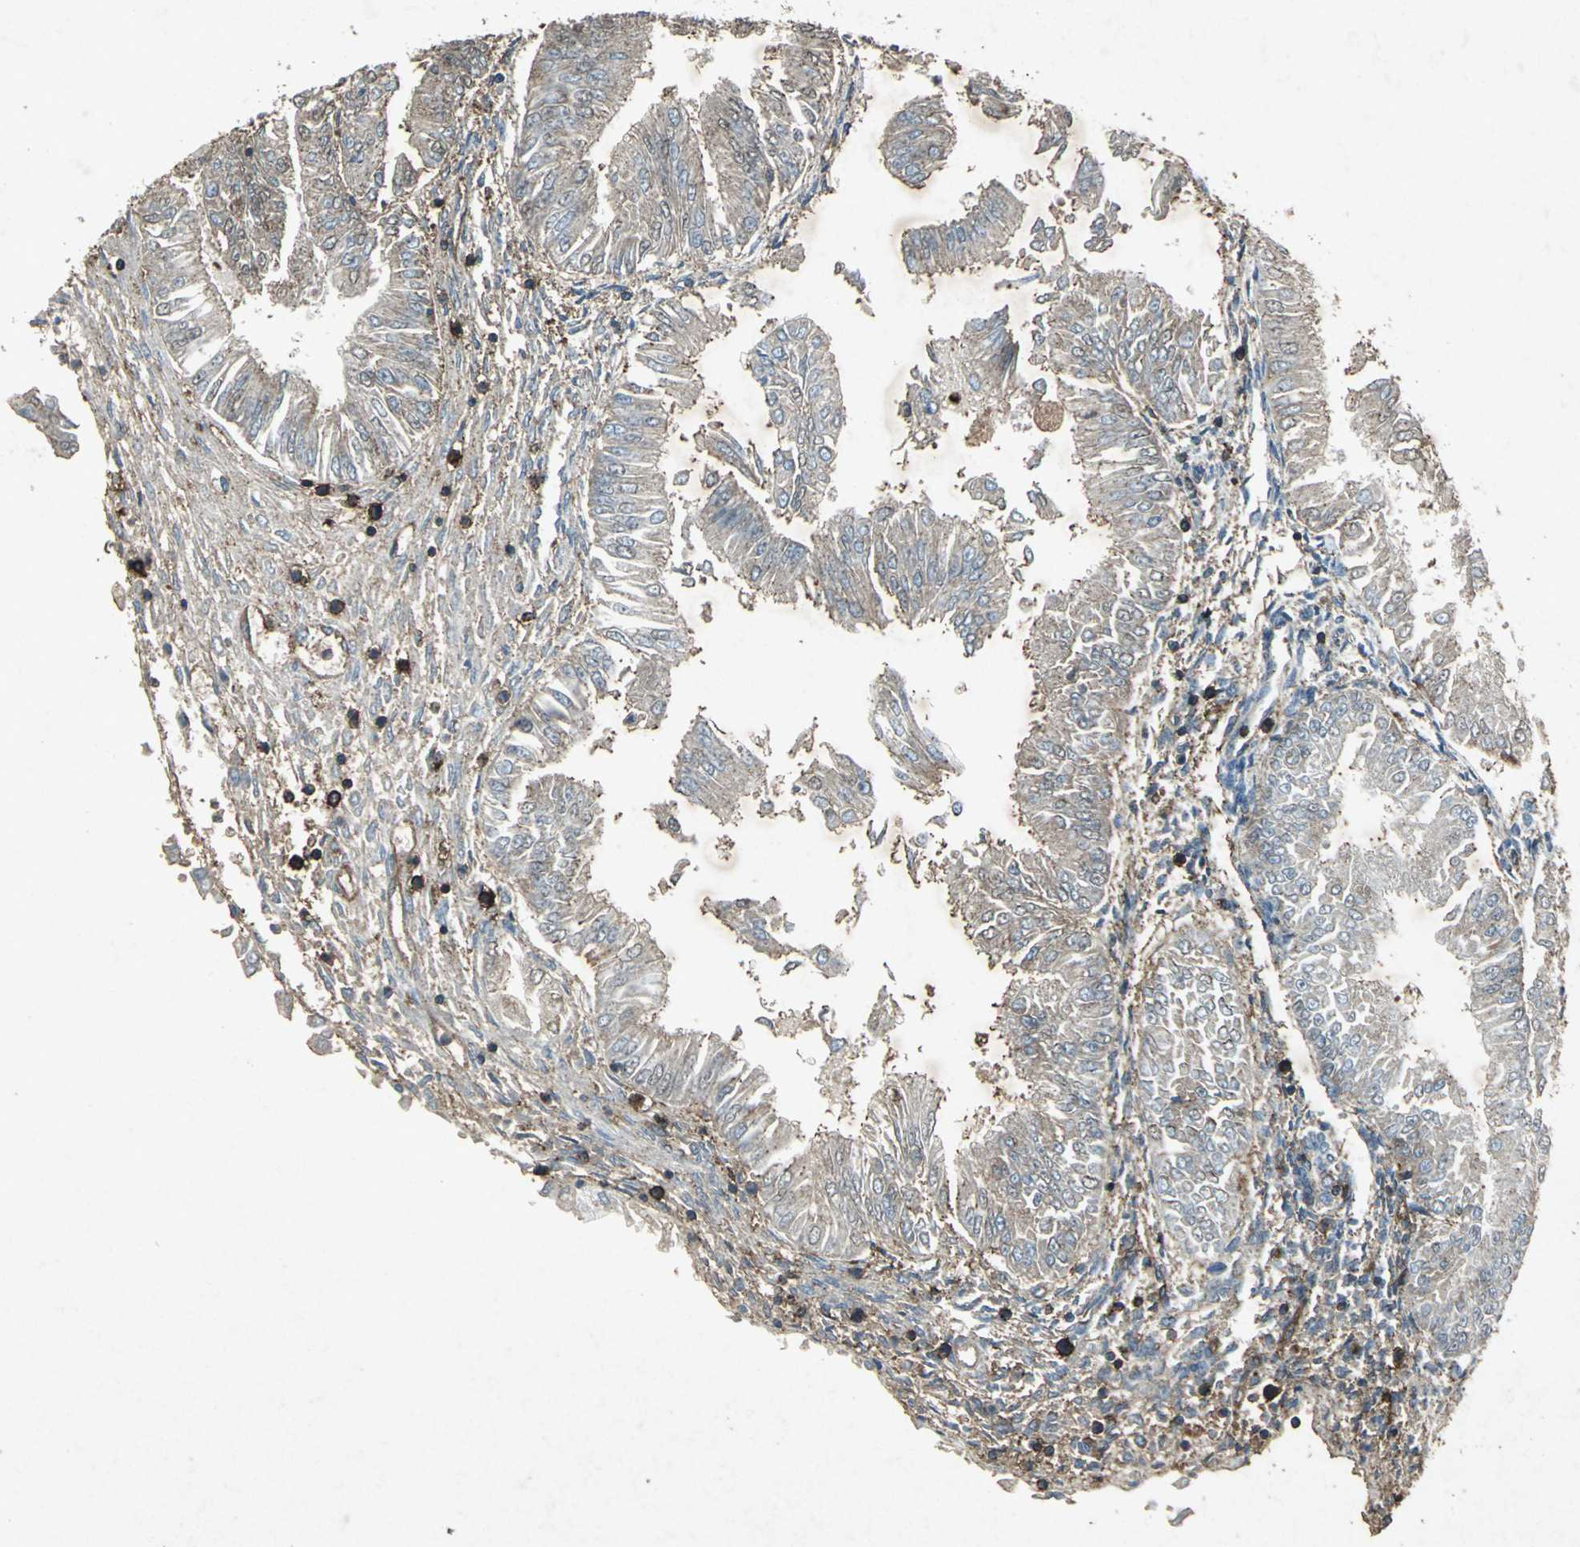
{"staining": {"intensity": "strong", "quantity": ">75%", "location": "cytoplasmic/membranous"}, "tissue": "endometrial cancer", "cell_type": "Tumor cells", "image_type": "cancer", "snomed": [{"axis": "morphology", "description": "Adenocarcinoma, NOS"}, {"axis": "topography", "description": "Endometrium"}], "caption": "Approximately >75% of tumor cells in adenocarcinoma (endometrial) reveal strong cytoplasmic/membranous protein expression as visualized by brown immunohistochemical staining.", "gene": "CCR6", "patient": {"sex": "female", "age": 53}}